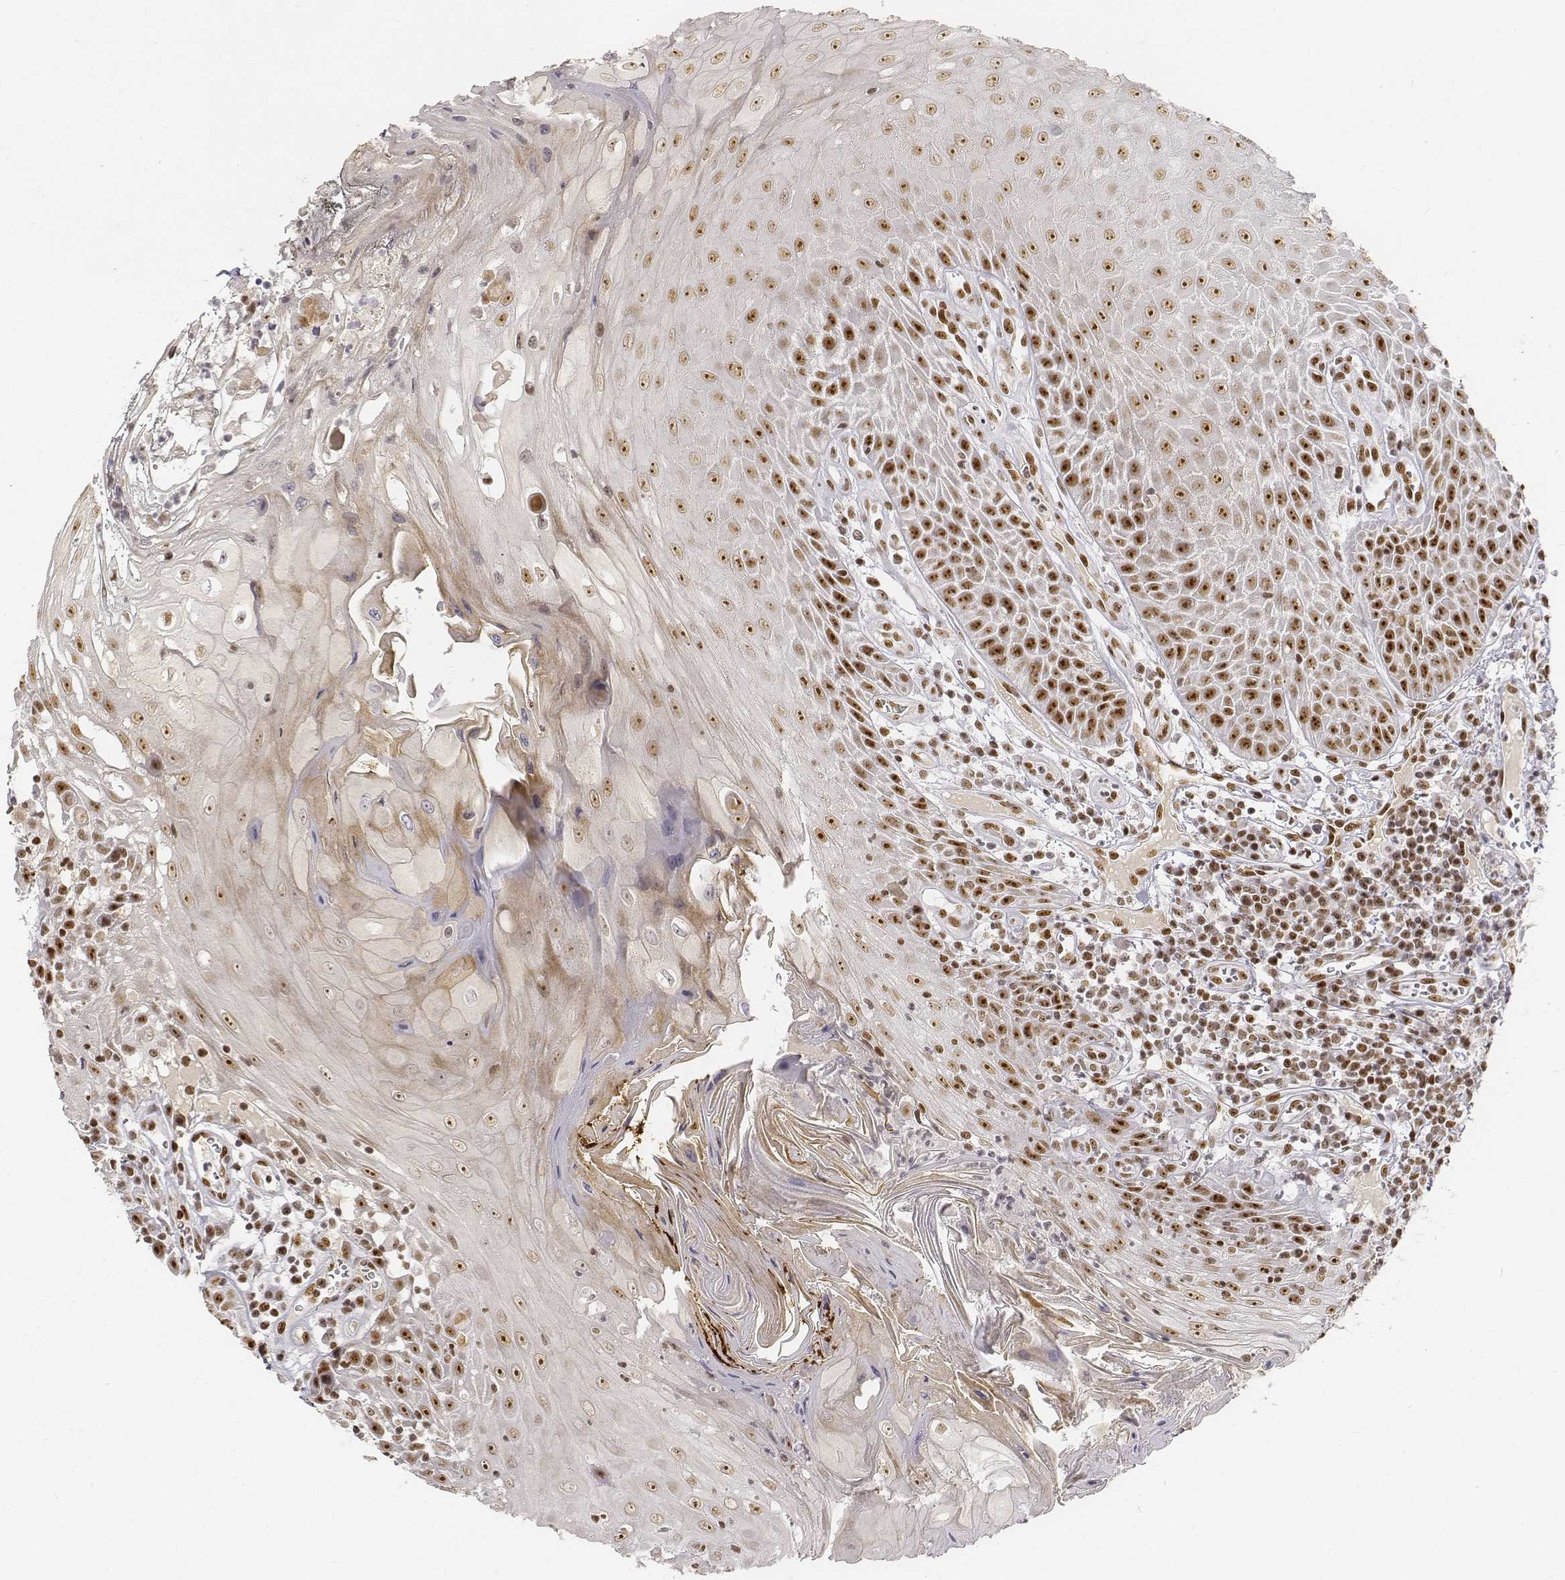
{"staining": {"intensity": "strong", "quantity": "<25%", "location": "nuclear"}, "tissue": "head and neck cancer", "cell_type": "Tumor cells", "image_type": "cancer", "snomed": [{"axis": "morphology", "description": "Squamous cell carcinoma, NOS"}, {"axis": "topography", "description": "Head-Neck"}], "caption": "Head and neck squamous cell carcinoma was stained to show a protein in brown. There is medium levels of strong nuclear expression in approximately <25% of tumor cells. Ihc stains the protein in brown and the nuclei are stained blue.", "gene": "PHF6", "patient": {"sex": "male", "age": 52}}